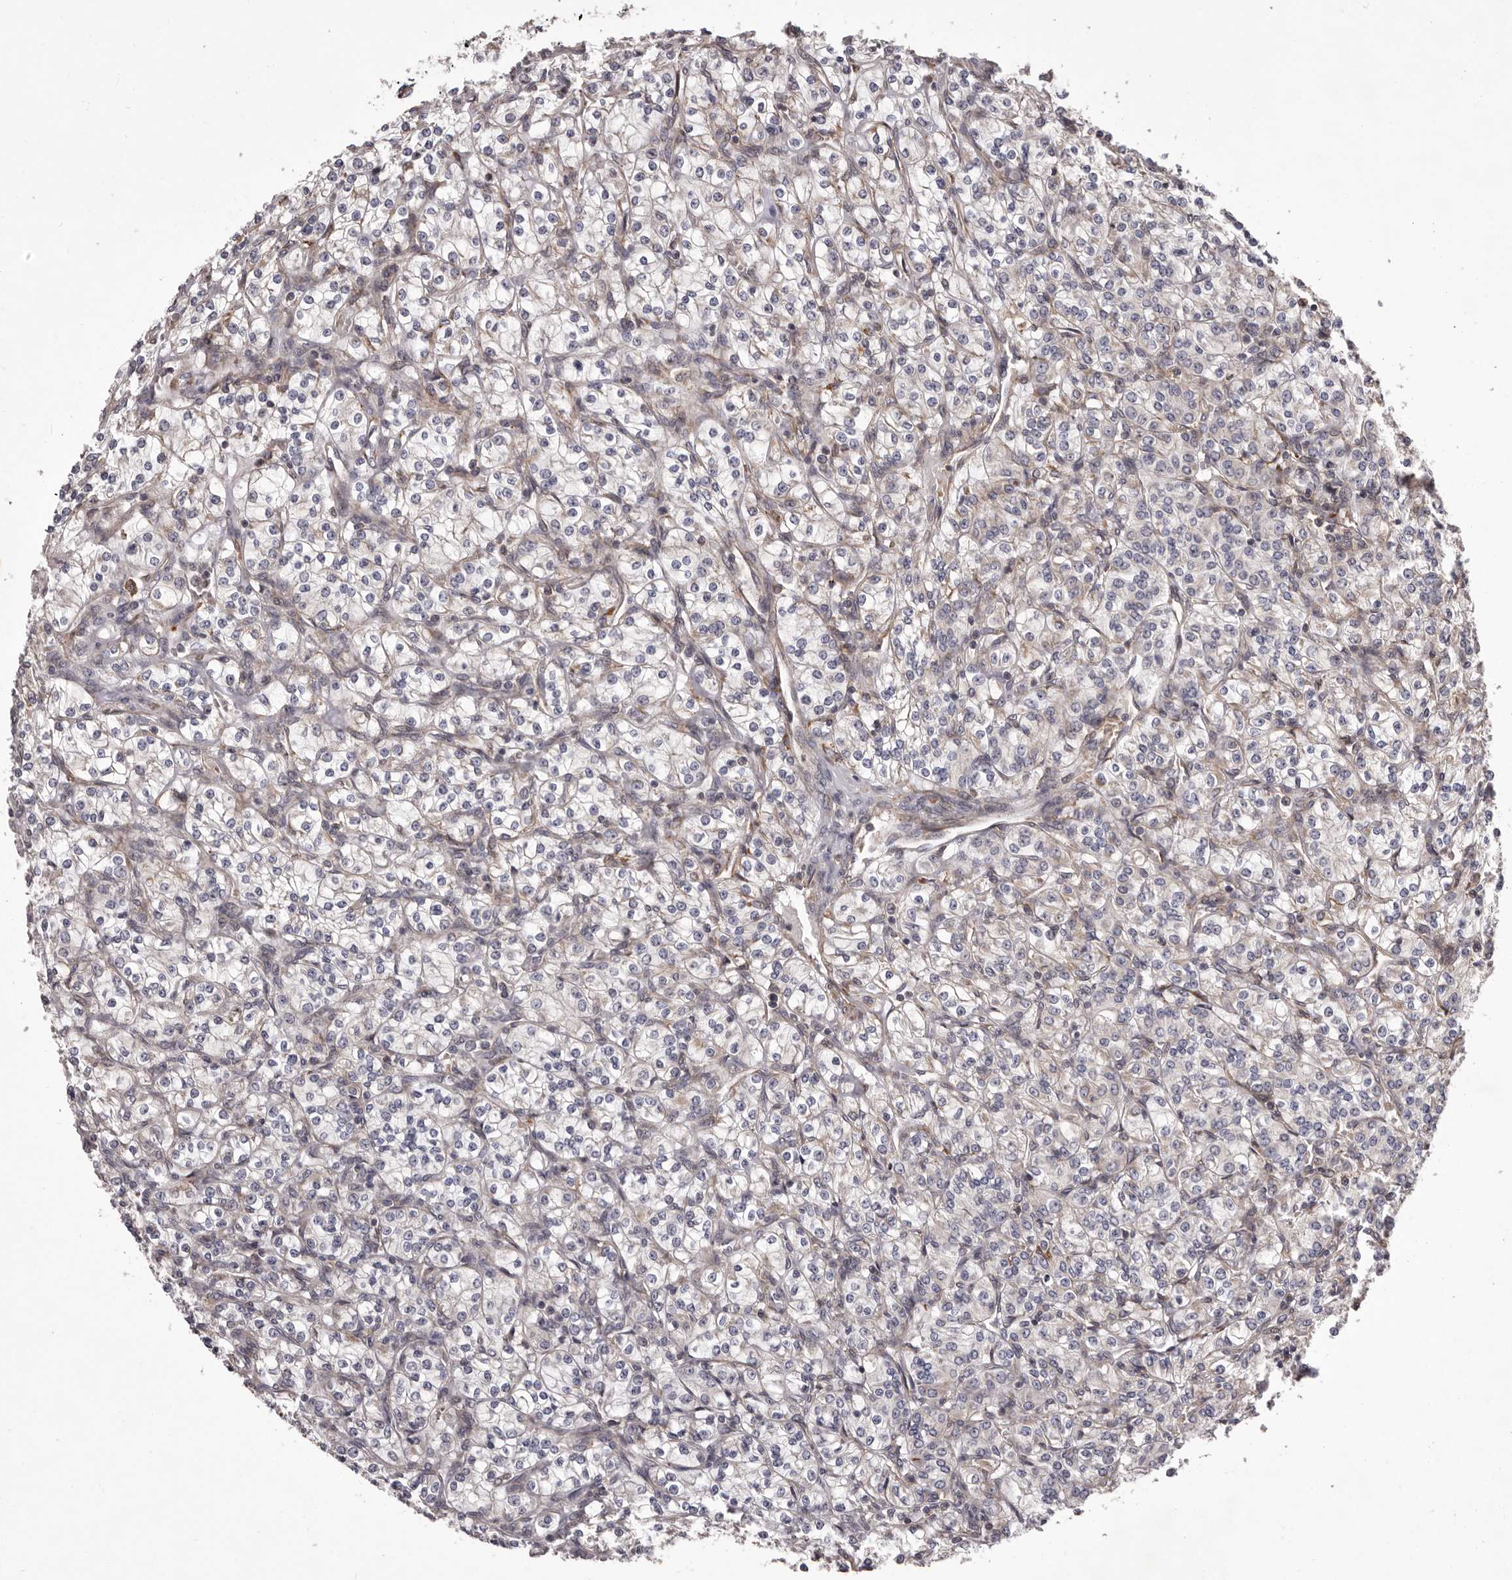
{"staining": {"intensity": "negative", "quantity": "none", "location": "none"}, "tissue": "renal cancer", "cell_type": "Tumor cells", "image_type": "cancer", "snomed": [{"axis": "morphology", "description": "Adenocarcinoma, NOS"}, {"axis": "topography", "description": "Kidney"}], "caption": "Adenocarcinoma (renal) was stained to show a protein in brown. There is no significant staining in tumor cells.", "gene": "ALPK1", "patient": {"sex": "male", "age": 77}}